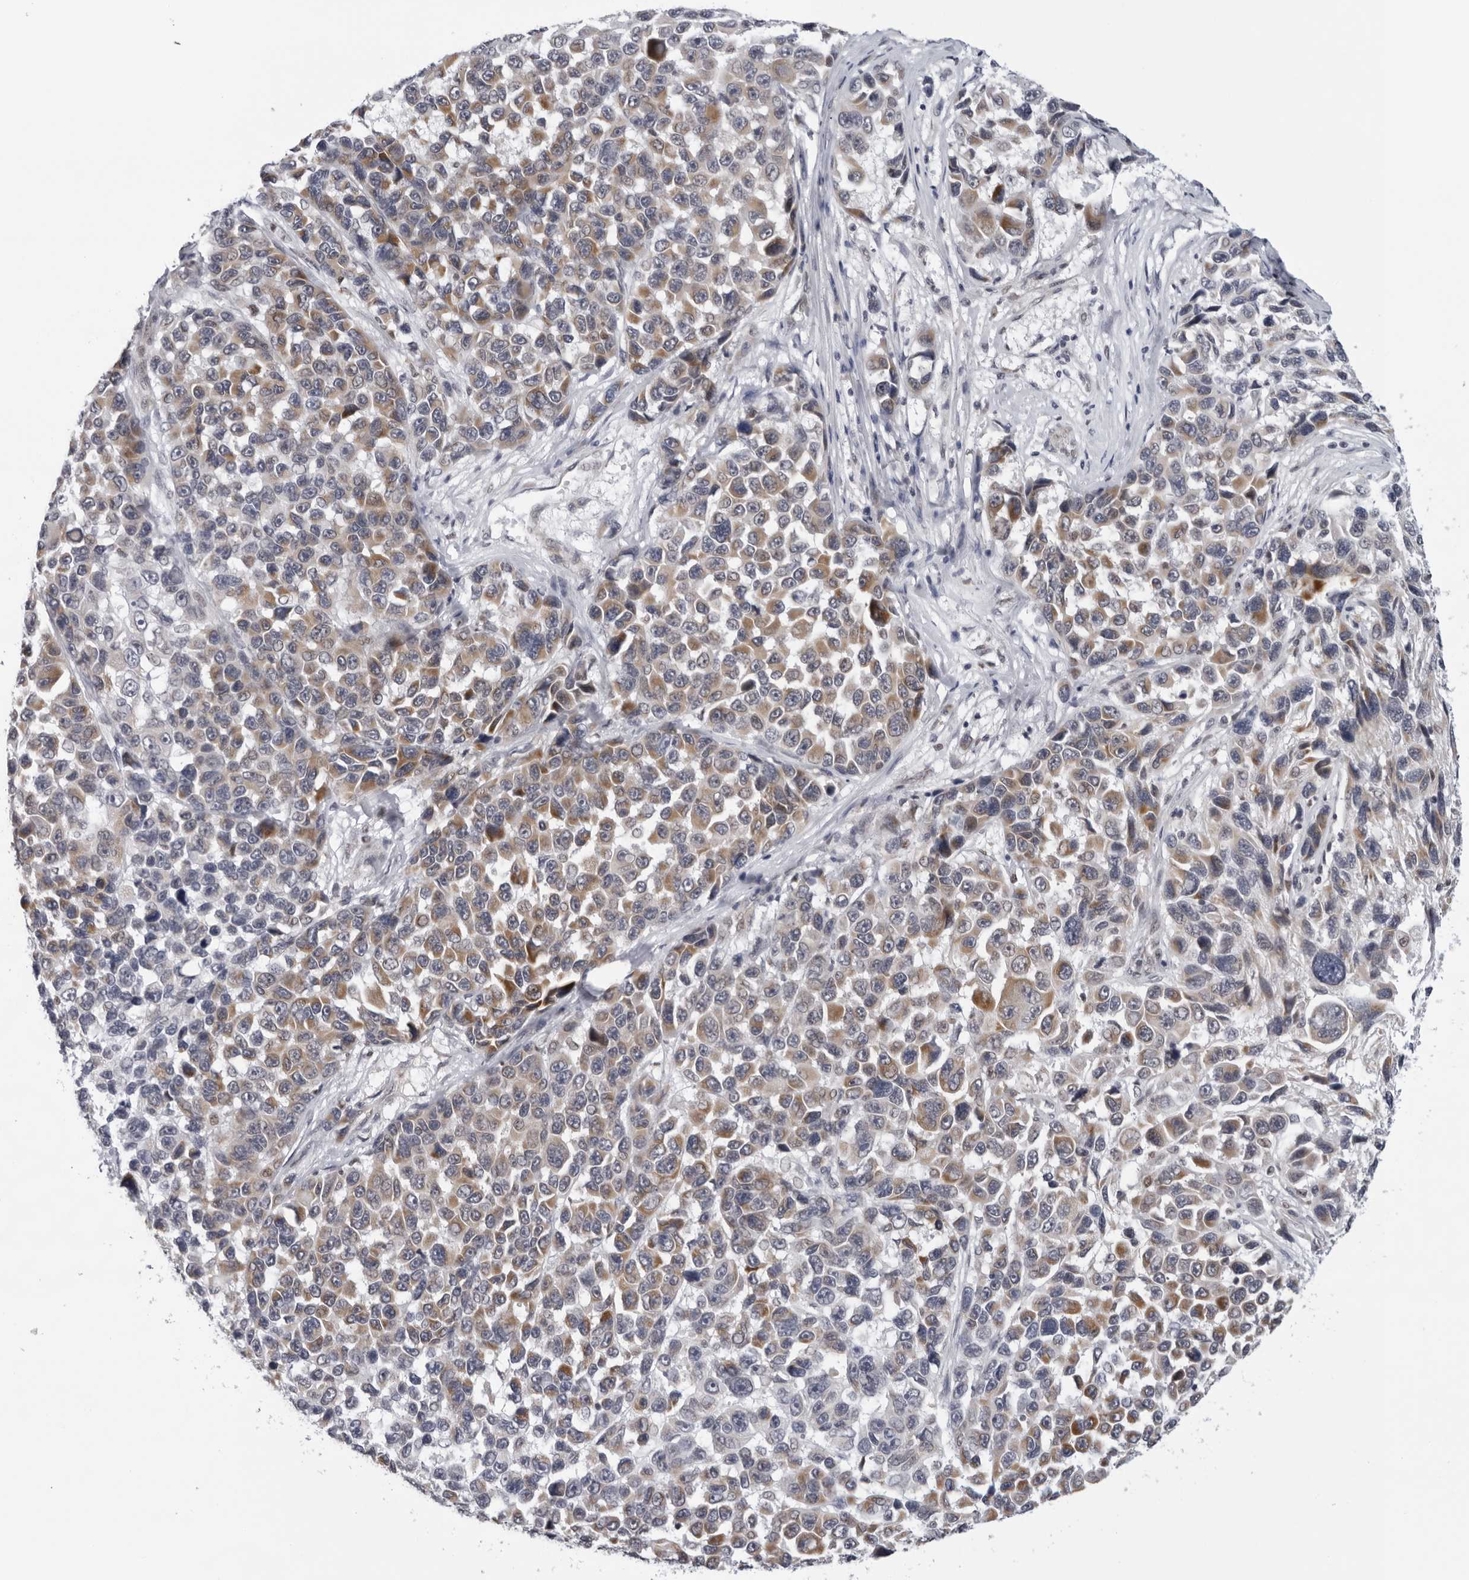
{"staining": {"intensity": "moderate", "quantity": "25%-75%", "location": "cytoplasmic/membranous"}, "tissue": "melanoma", "cell_type": "Tumor cells", "image_type": "cancer", "snomed": [{"axis": "morphology", "description": "Malignant melanoma, NOS"}, {"axis": "topography", "description": "Skin"}], "caption": "Human melanoma stained with a protein marker demonstrates moderate staining in tumor cells.", "gene": "CPT2", "patient": {"sex": "male", "age": 53}}